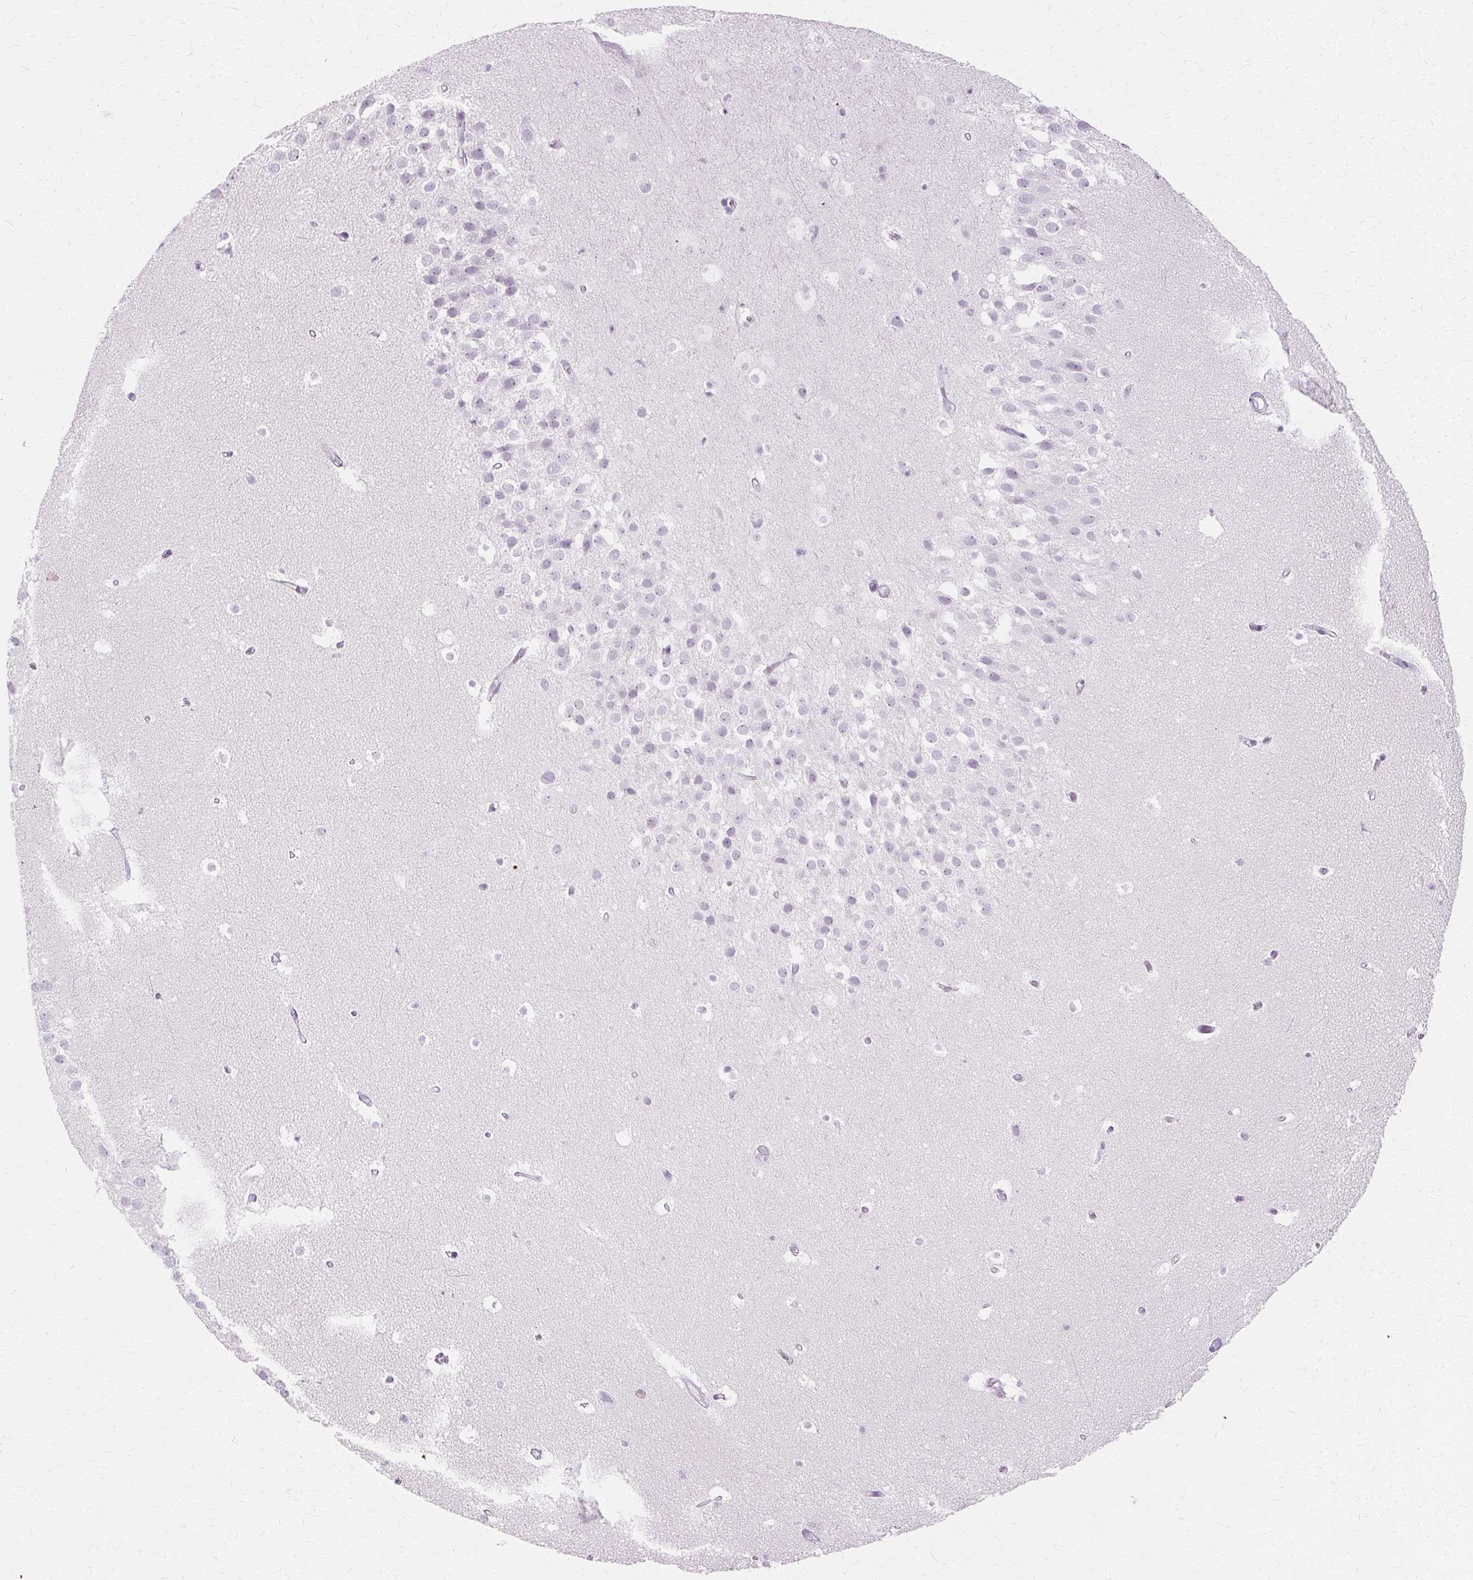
{"staining": {"intensity": "negative", "quantity": "none", "location": "none"}, "tissue": "hippocampus", "cell_type": "Glial cells", "image_type": "normal", "snomed": [{"axis": "morphology", "description": "Normal tissue, NOS"}, {"axis": "topography", "description": "Hippocampus"}], "caption": "Immunohistochemical staining of unremarkable hippocampus shows no significant staining in glial cells. The staining is performed using DAB (3,3'-diaminobenzidine) brown chromogen with nuclei counter-stained in using hematoxylin.", "gene": "KRT6A", "patient": {"sex": "male", "age": 26}}